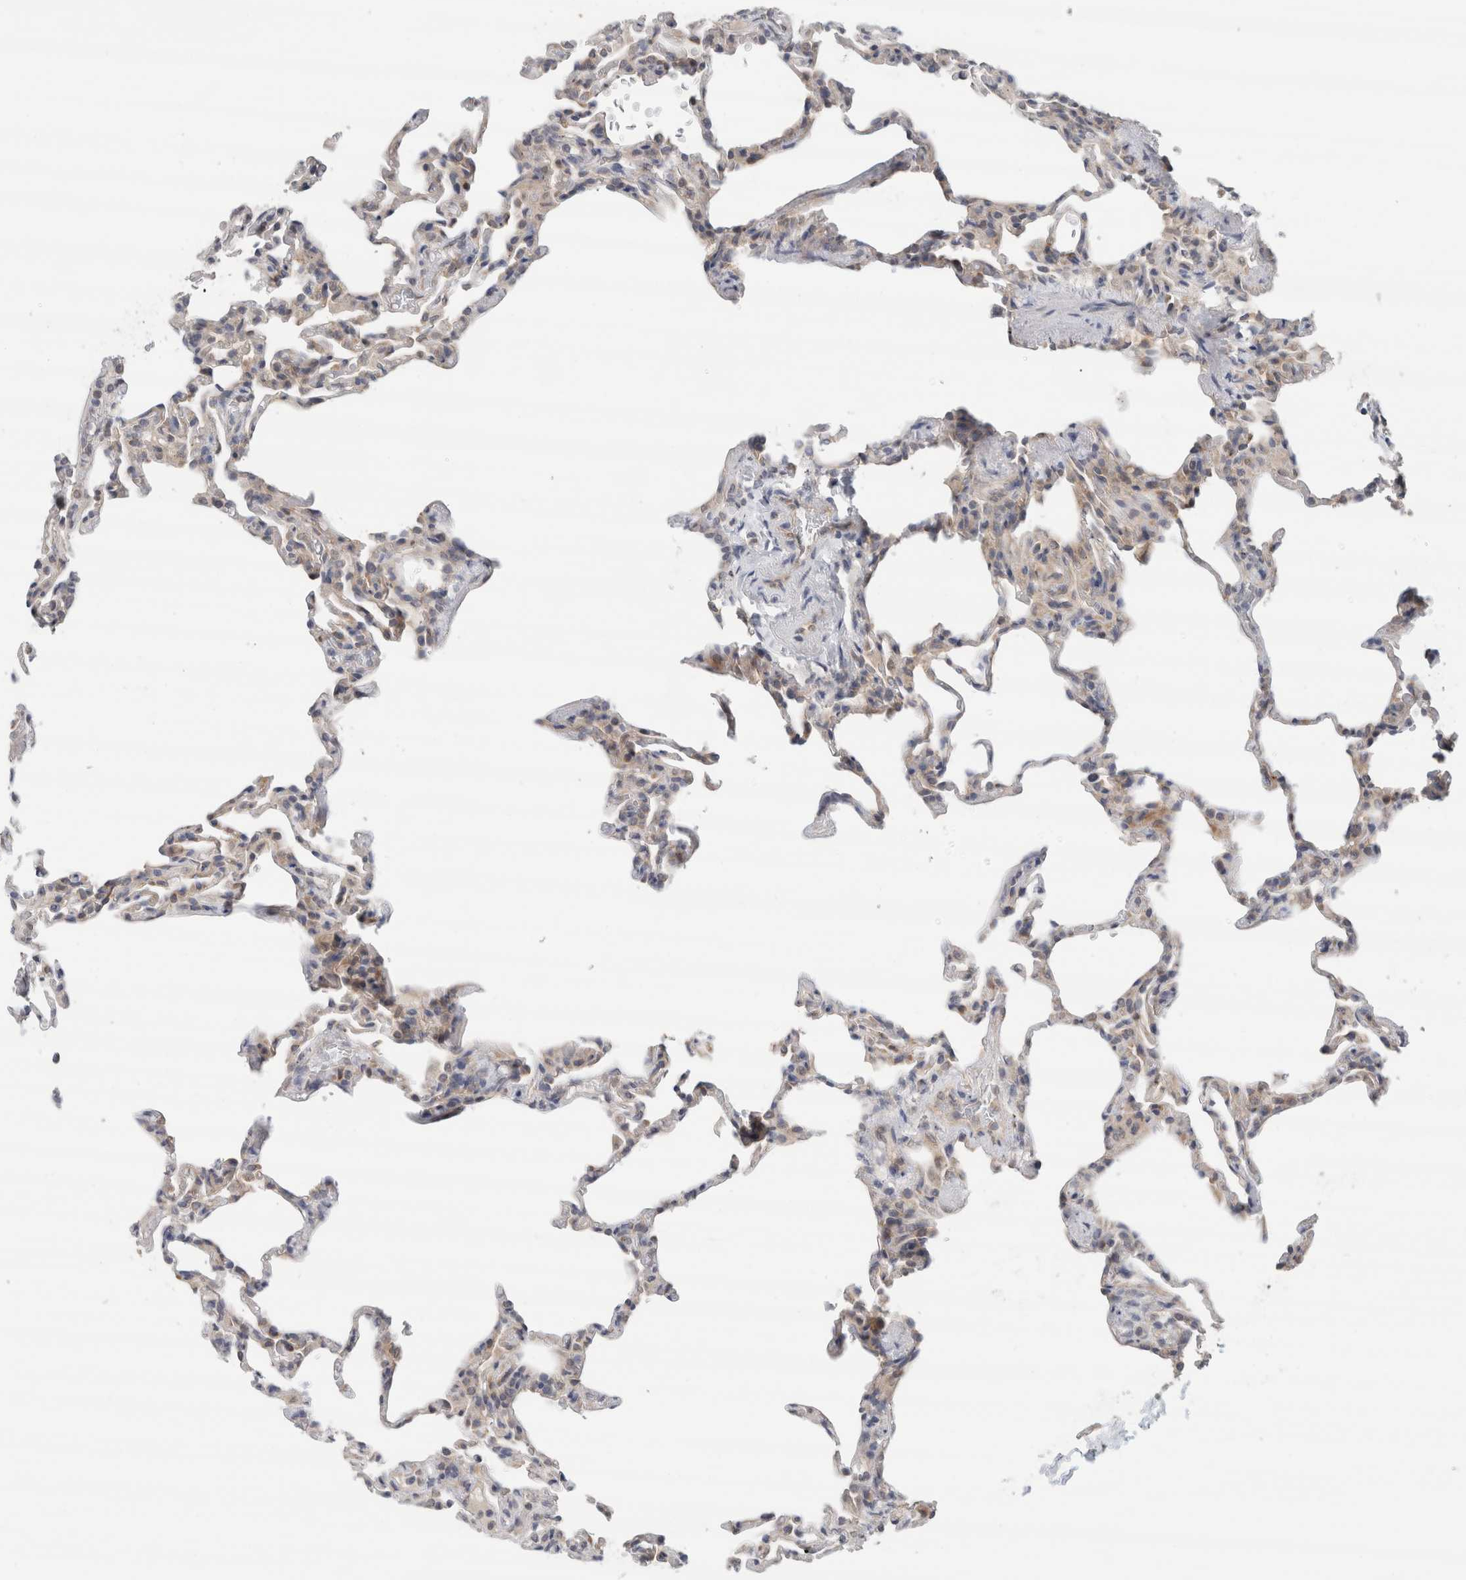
{"staining": {"intensity": "weak", "quantity": "<25%", "location": "cytoplasmic/membranous"}, "tissue": "lung", "cell_type": "Alveolar cells", "image_type": "normal", "snomed": [{"axis": "morphology", "description": "Normal tissue, NOS"}, {"axis": "topography", "description": "Lung"}], "caption": "The histopathology image demonstrates no significant positivity in alveolar cells of lung.", "gene": "EIF4G3", "patient": {"sex": "male", "age": 20}}